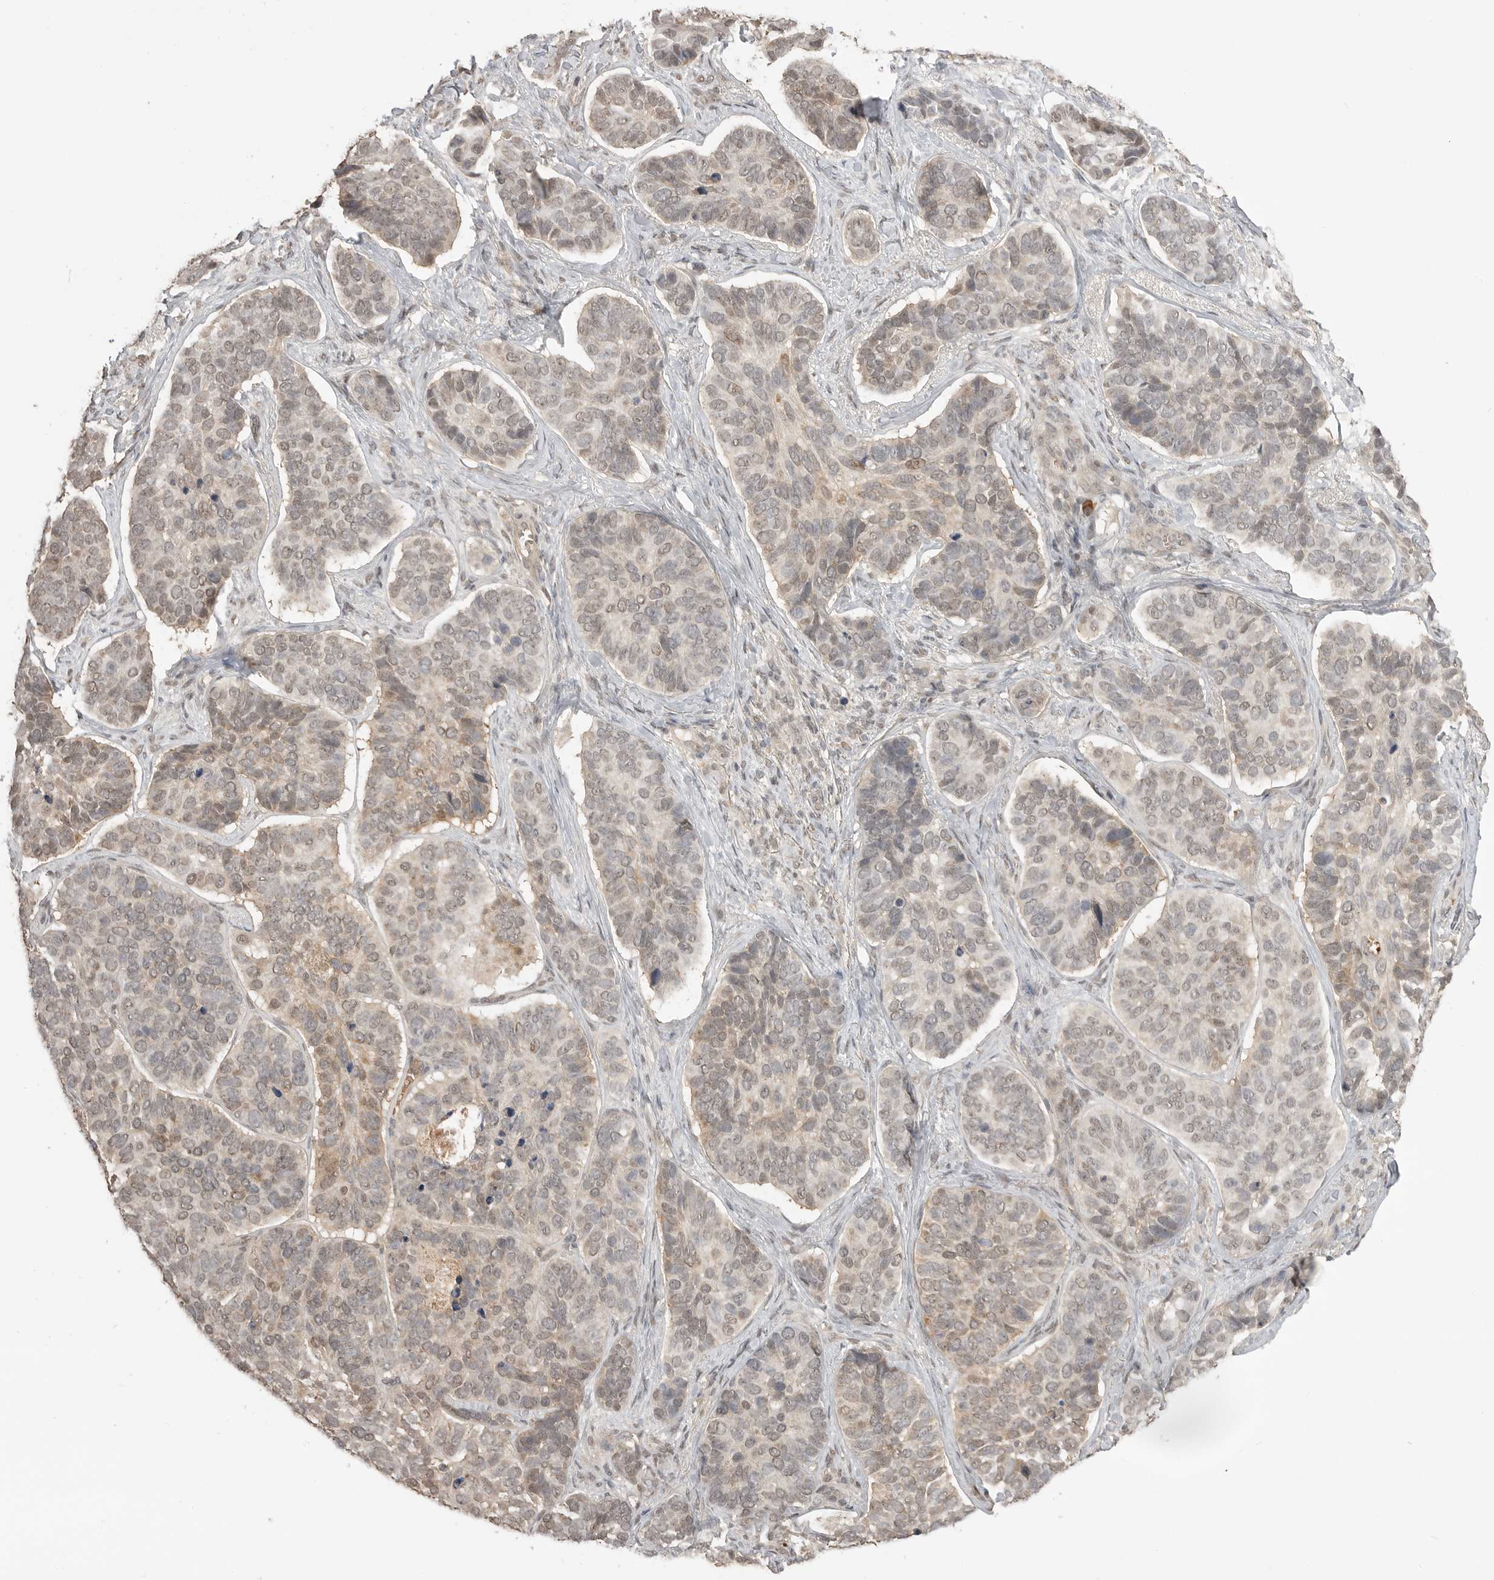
{"staining": {"intensity": "weak", "quantity": ">75%", "location": "nuclear"}, "tissue": "skin cancer", "cell_type": "Tumor cells", "image_type": "cancer", "snomed": [{"axis": "morphology", "description": "Basal cell carcinoma"}, {"axis": "topography", "description": "Skin"}], "caption": "Immunohistochemistry (IHC) histopathology image of neoplastic tissue: human skin cancer stained using IHC displays low levels of weak protein expression localized specifically in the nuclear of tumor cells, appearing as a nuclear brown color.", "gene": "ASPSCR1", "patient": {"sex": "male", "age": 62}}